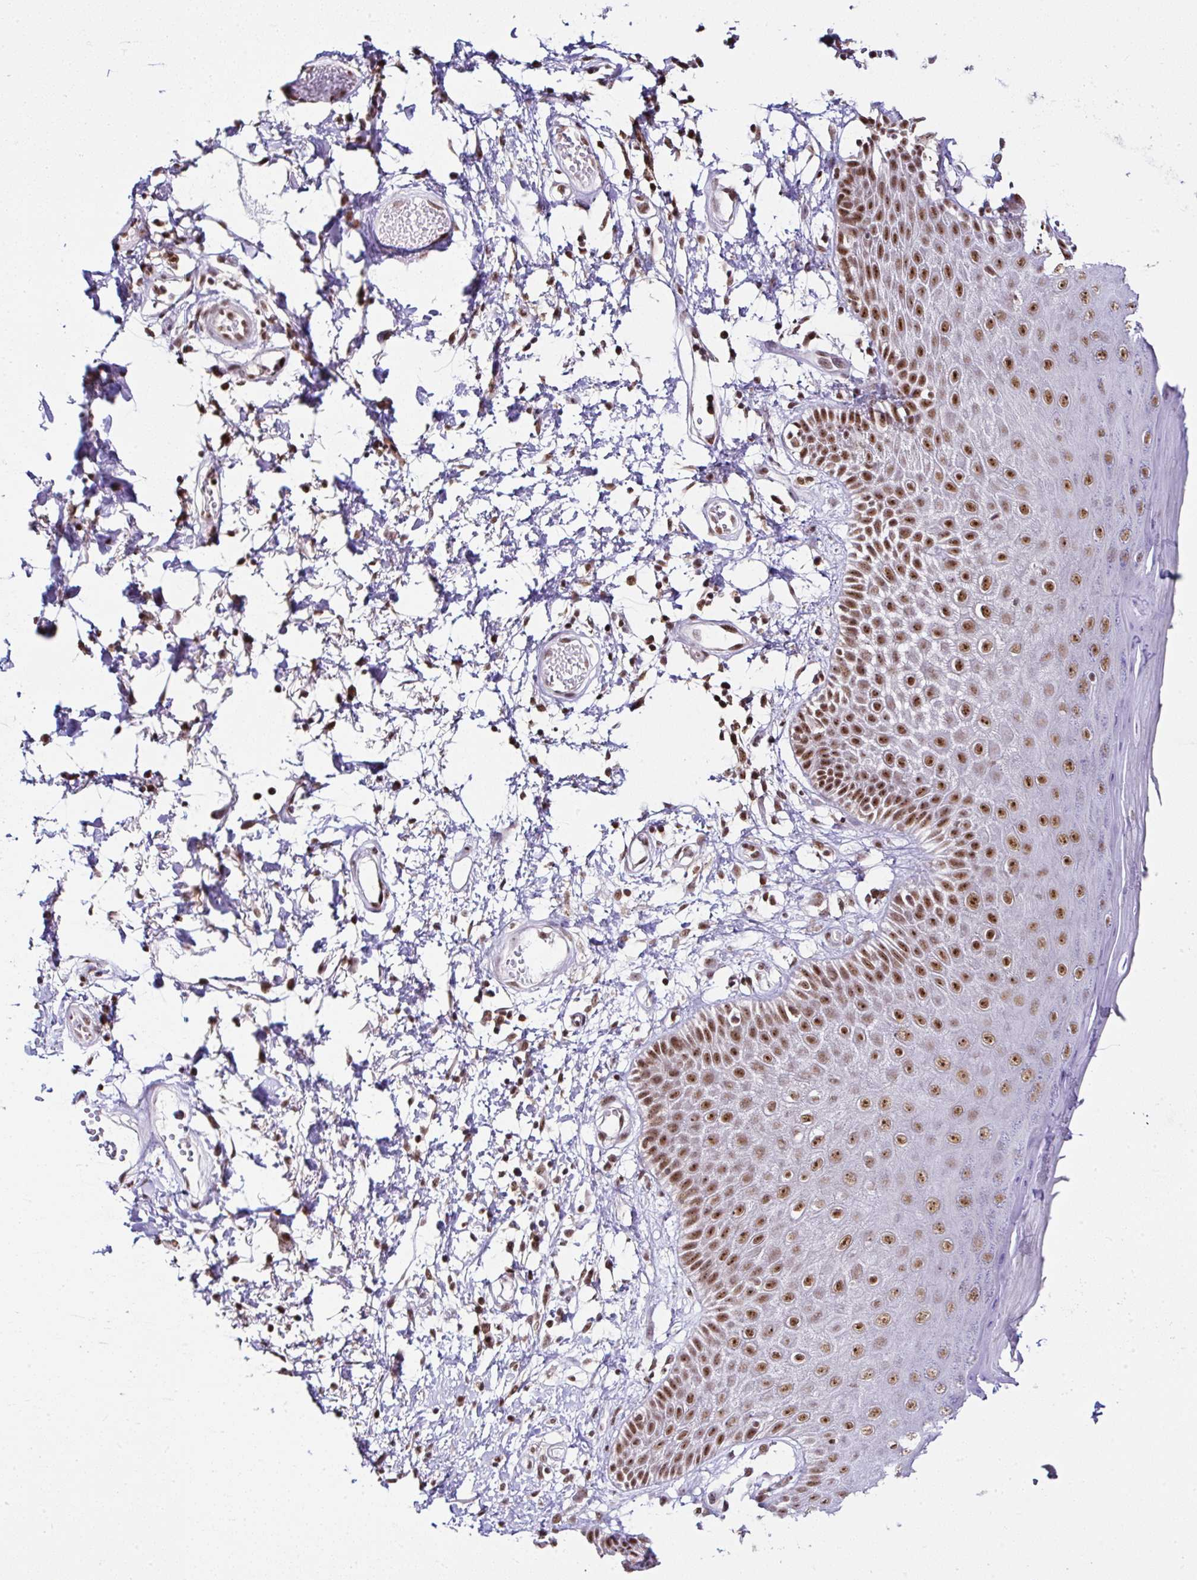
{"staining": {"intensity": "strong", "quantity": ">75%", "location": "nuclear"}, "tissue": "skin", "cell_type": "Epidermal cells", "image_type": "normal", "snomed": [{"axis": "morphology", "description": "Normal tissue, NOS"}, {"axis": "topography", "description": "Anal"}, {"axis": "topography", "description": "Peripheral nerve tissue"}], "caption": "About >75% of epidermal cells in benign human skin exhibit strong nuclear protein positivity as visualized by brown immunohistochemical staining.", "gene": "PTPN2", "patient": {"sex": "male", "age": 78}}